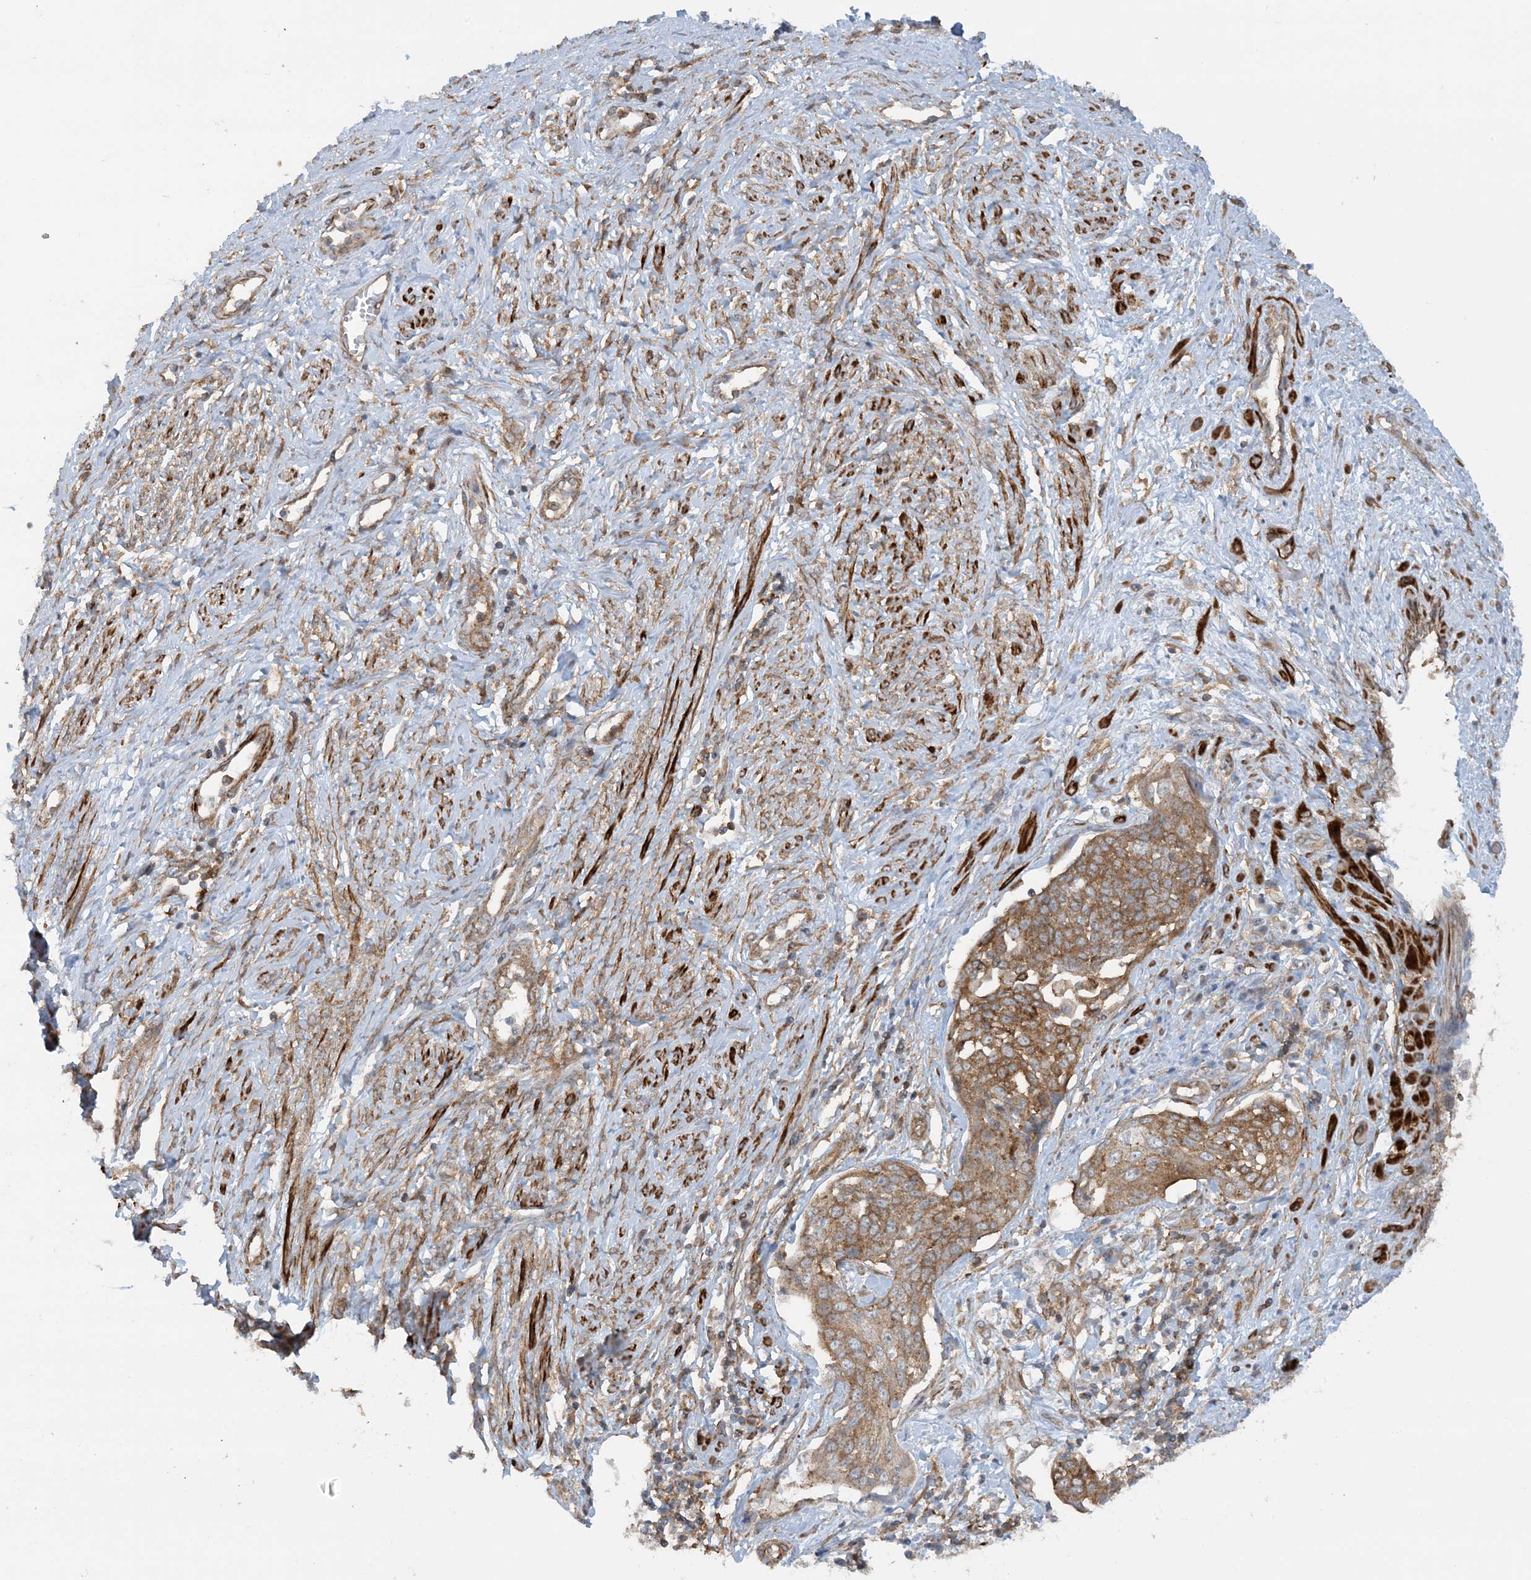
{"staining": {"intensity": "moderate", "quantity": ">75%", "location": "cytoplasmic/membranous"}, "tissue": "cervical cancer", "cell_type": "Tumor cells", "image_type": "cancer", "snomed": [{"axis": "morphology", "description": "Squamous cell carcinoma, NOS"}, {"axis": "topography", "description": "Cervix"}], "caption": "Immunohistochemical staining of cervical squamous cell carcinoma exhibits moderate cytoplasmic/membranous protein staining in about >75% of tumor cells.", "gene": "STAM2", "patient": {"sex": "female", "age": 34}}